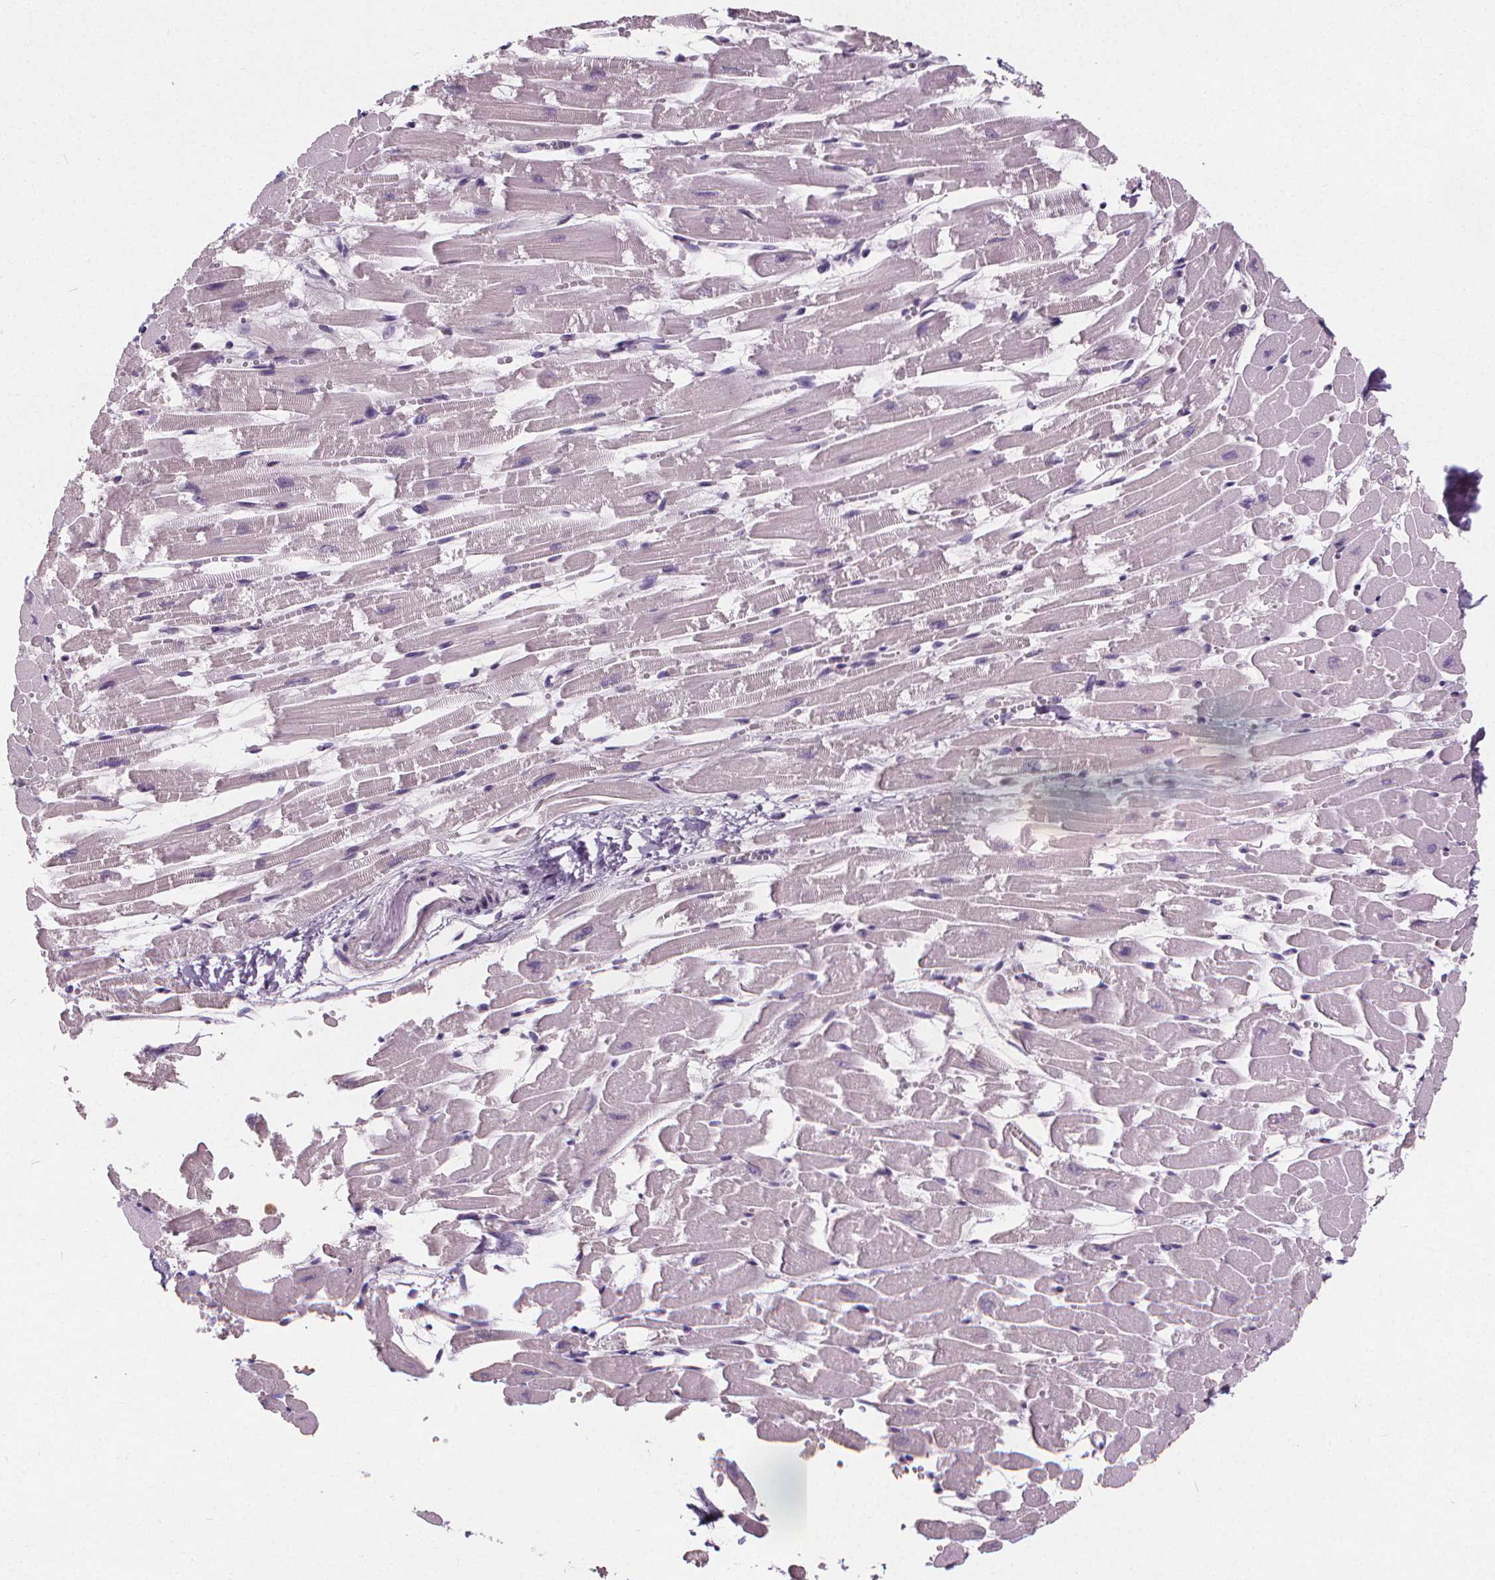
{"staining": {"intensity": "negative", "quantity": "none", "location": "none"}, "tissue": "heart muscle", "cell_type": "Cardiomyocytes", "image_type": "normal", "snomed": [{"axis": "morphology", "description": "Normal tissue, NOS"}, {"axis": "topography", "description": "Heart"}], "caption": "Immunohistochemistry (IHC) micrograph of unremarkable heart muscle: heart muscle stained with DAB (3,3'-diaminobenzidine) shows no significant protein expression in cardiomyocytes. (DAB immunohistochemistry (IHC) with hematoxylin counter stain).", "gene": "ATP6V1D", "patient": {"sex": "female", "age": 52}}